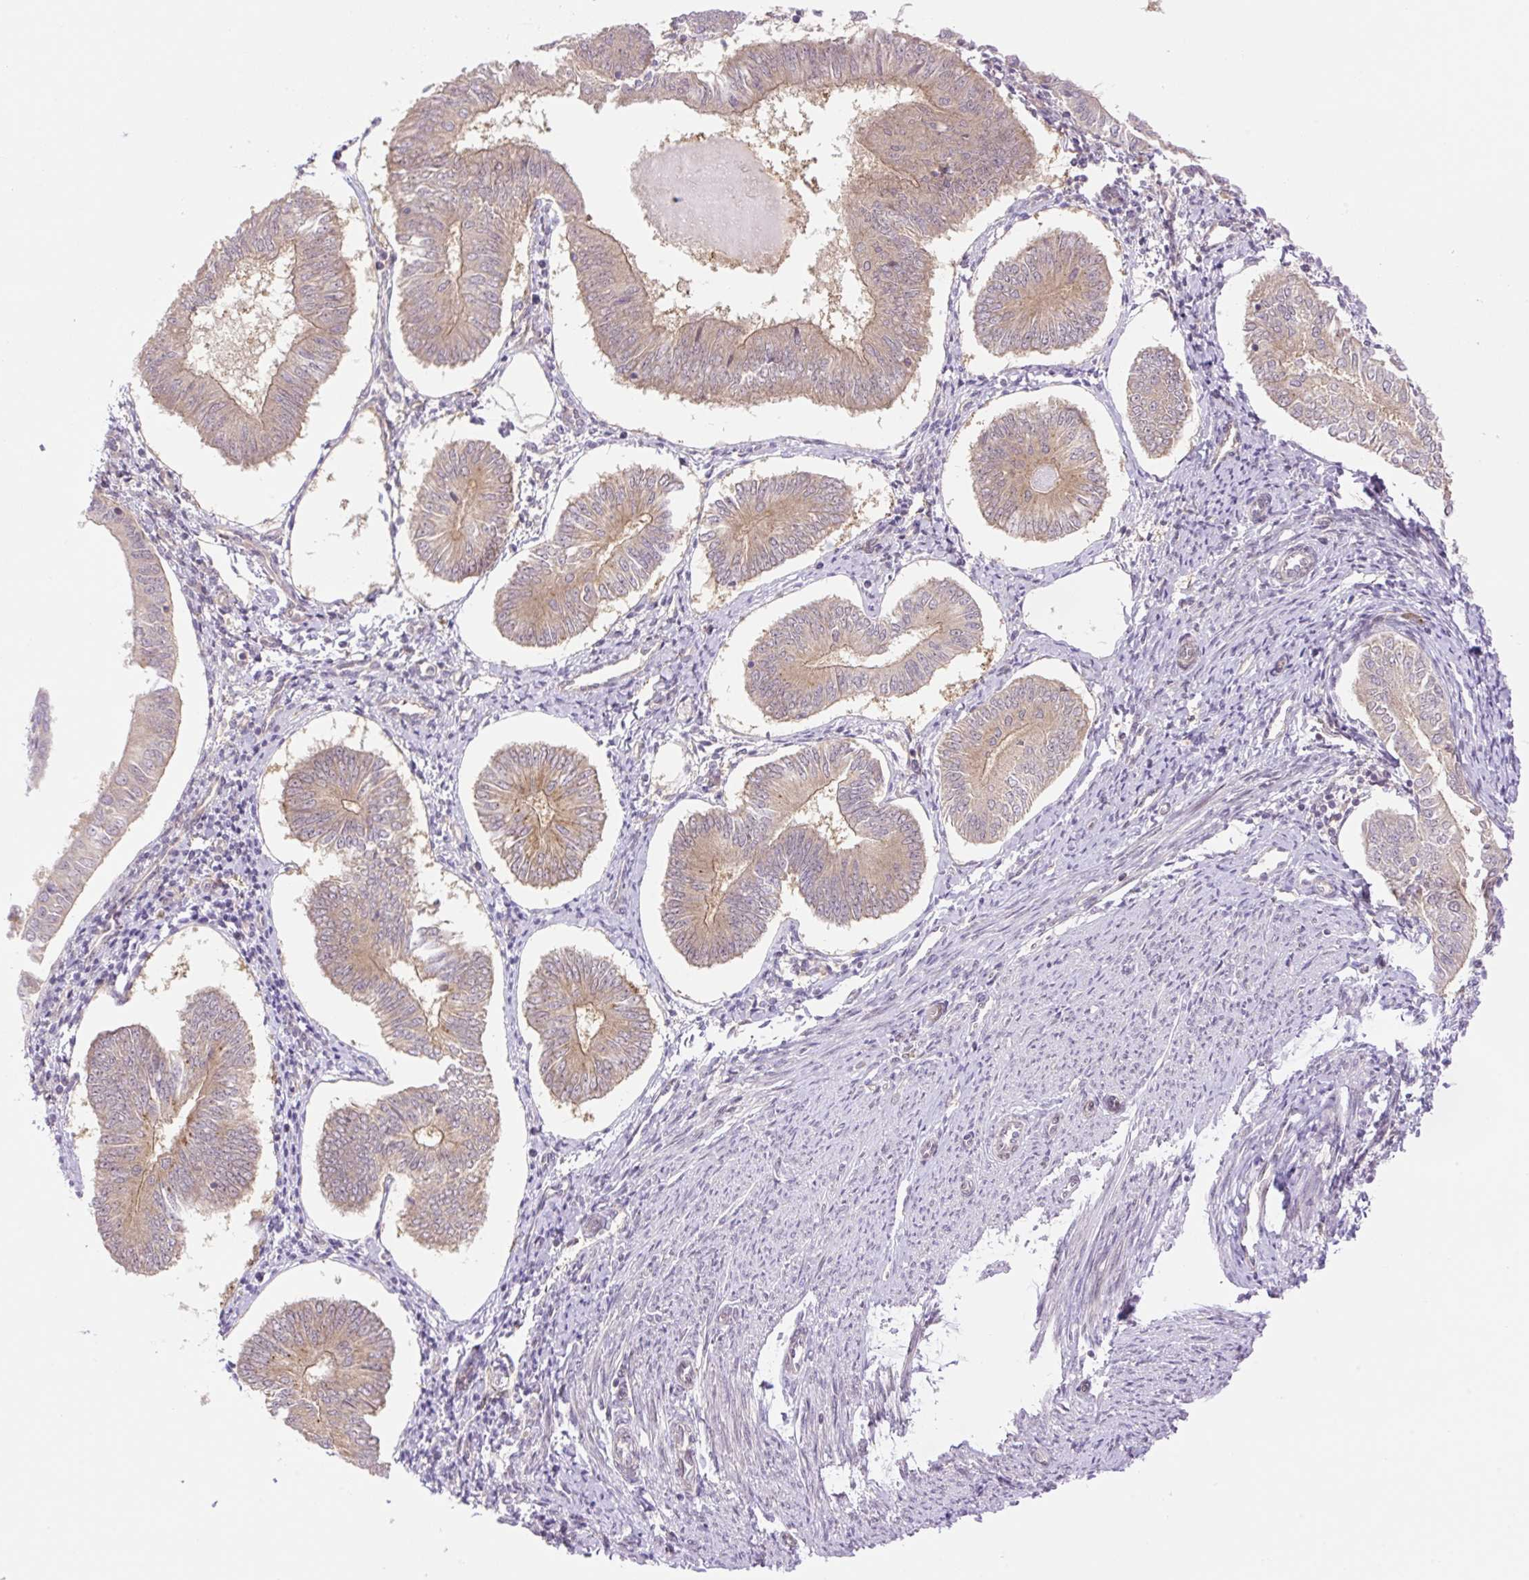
{"staining": {"intensity": "weak", "quantity": ">75%", "location": "cytoplasmic/membranous"}, "tissue": "endometrial cancer", "cell_type": "Tumor cells", "image_type": "cancer", "snomed": [{"axis": "morphology", "description": "Adenocarcinoma, NOS"}, {"axis": "topography", "description": "Endometrium"}], "caption": "The immunohistochemical stain shows weak cytoplasmic/membranous expression in tumor cells of endometrial cancer tissue.", "gene": "VPS25", "patient": {"sex": "female", "age": 58}}